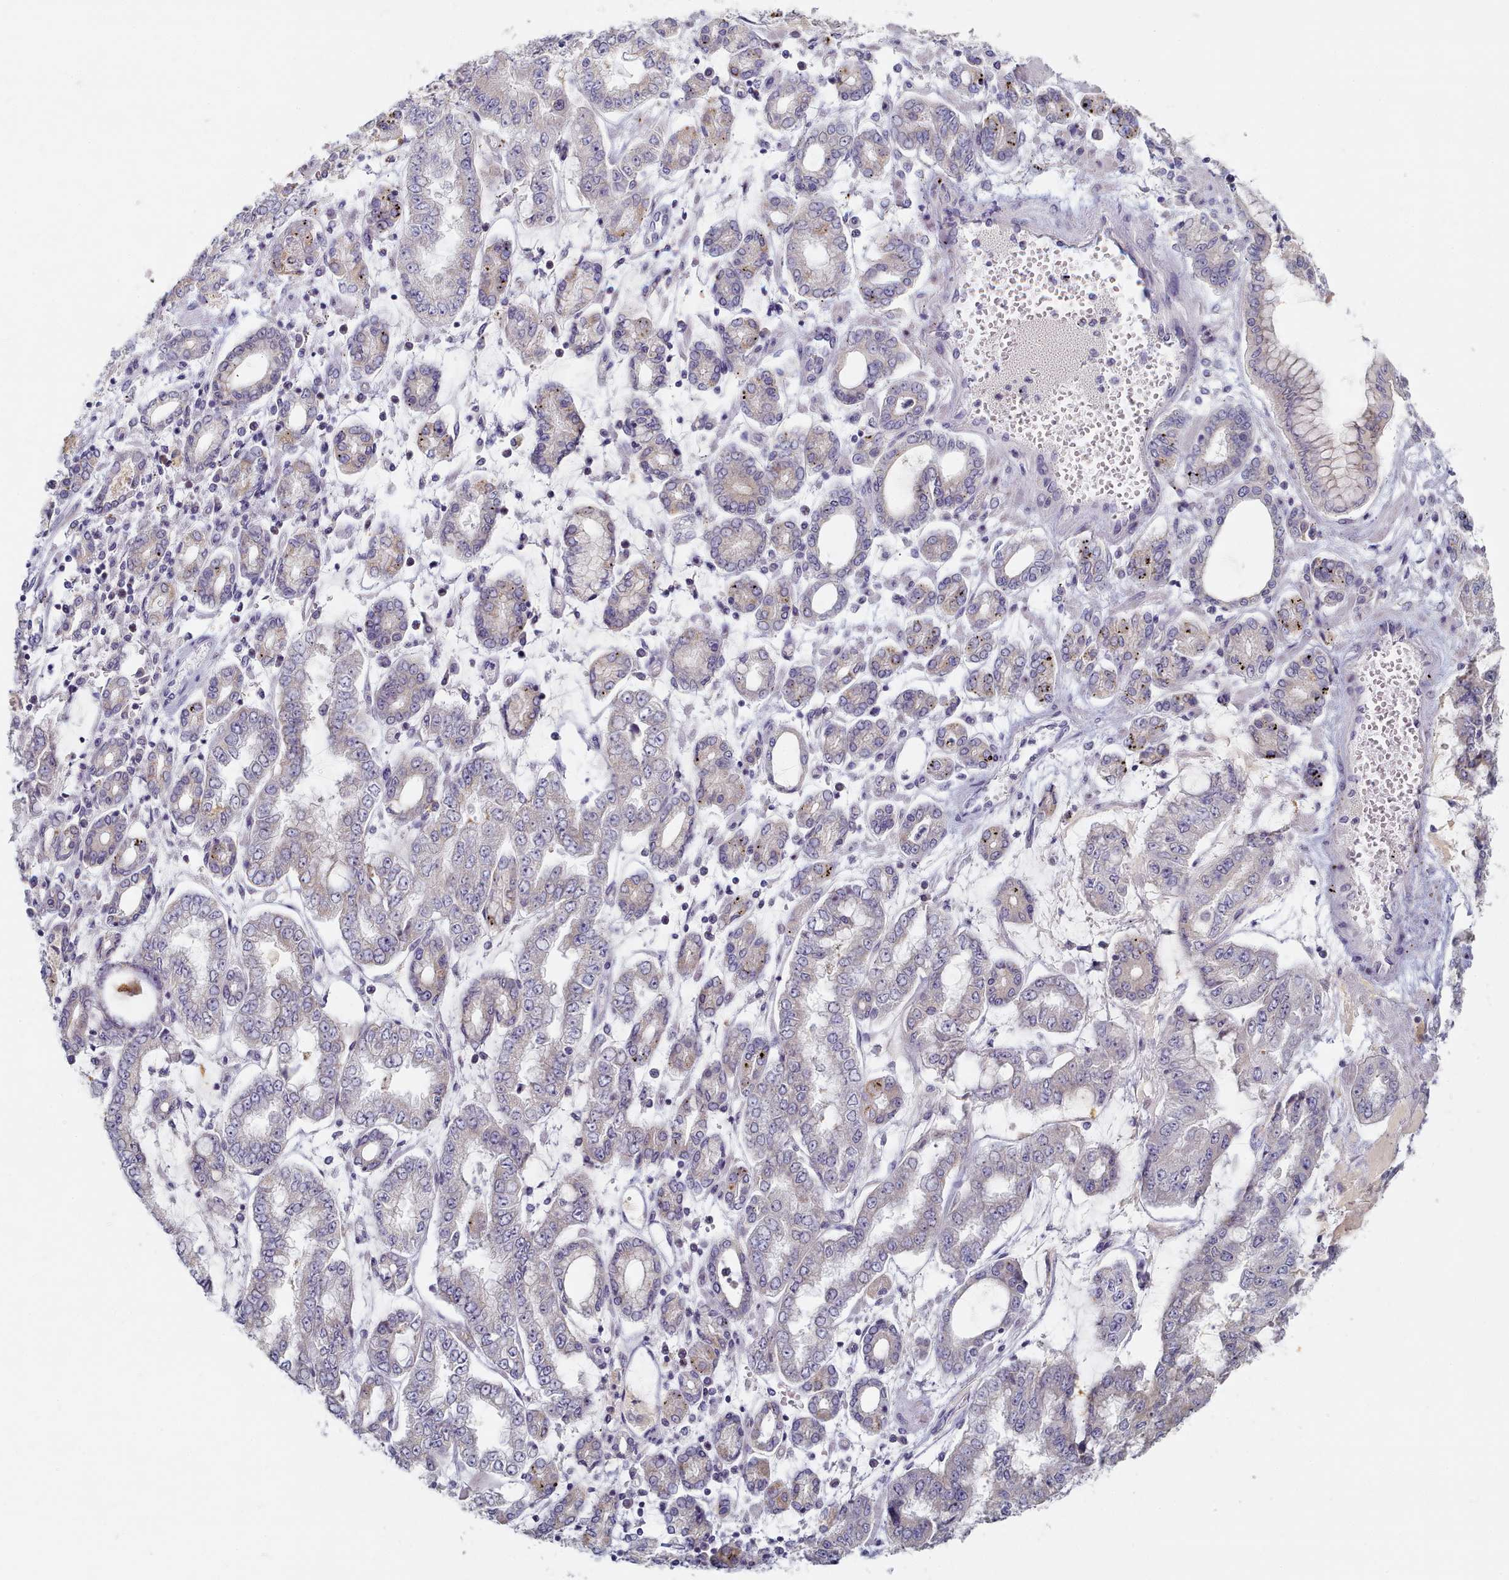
{"staining": {"intensity": "negative", "quantity": "none", "location": "none"}, "tissue": "stomach cancer", "cell_type": "Tumor cells", "image_type": "cancer", "snomed": [{"axis": "morphology", "description": "Adenocarcinoma, NOS"}, {"axis": "topography", "description": "Stomach"}], "caption": "This is a micrograph of IHC staining of stomach cancer, which shows no expression in tumor cells. (Immunohistochemistry, brightfield microscopy, high magnification).", "gene": "TYW1B", "patient": {"sex": "male", "age": 76}}